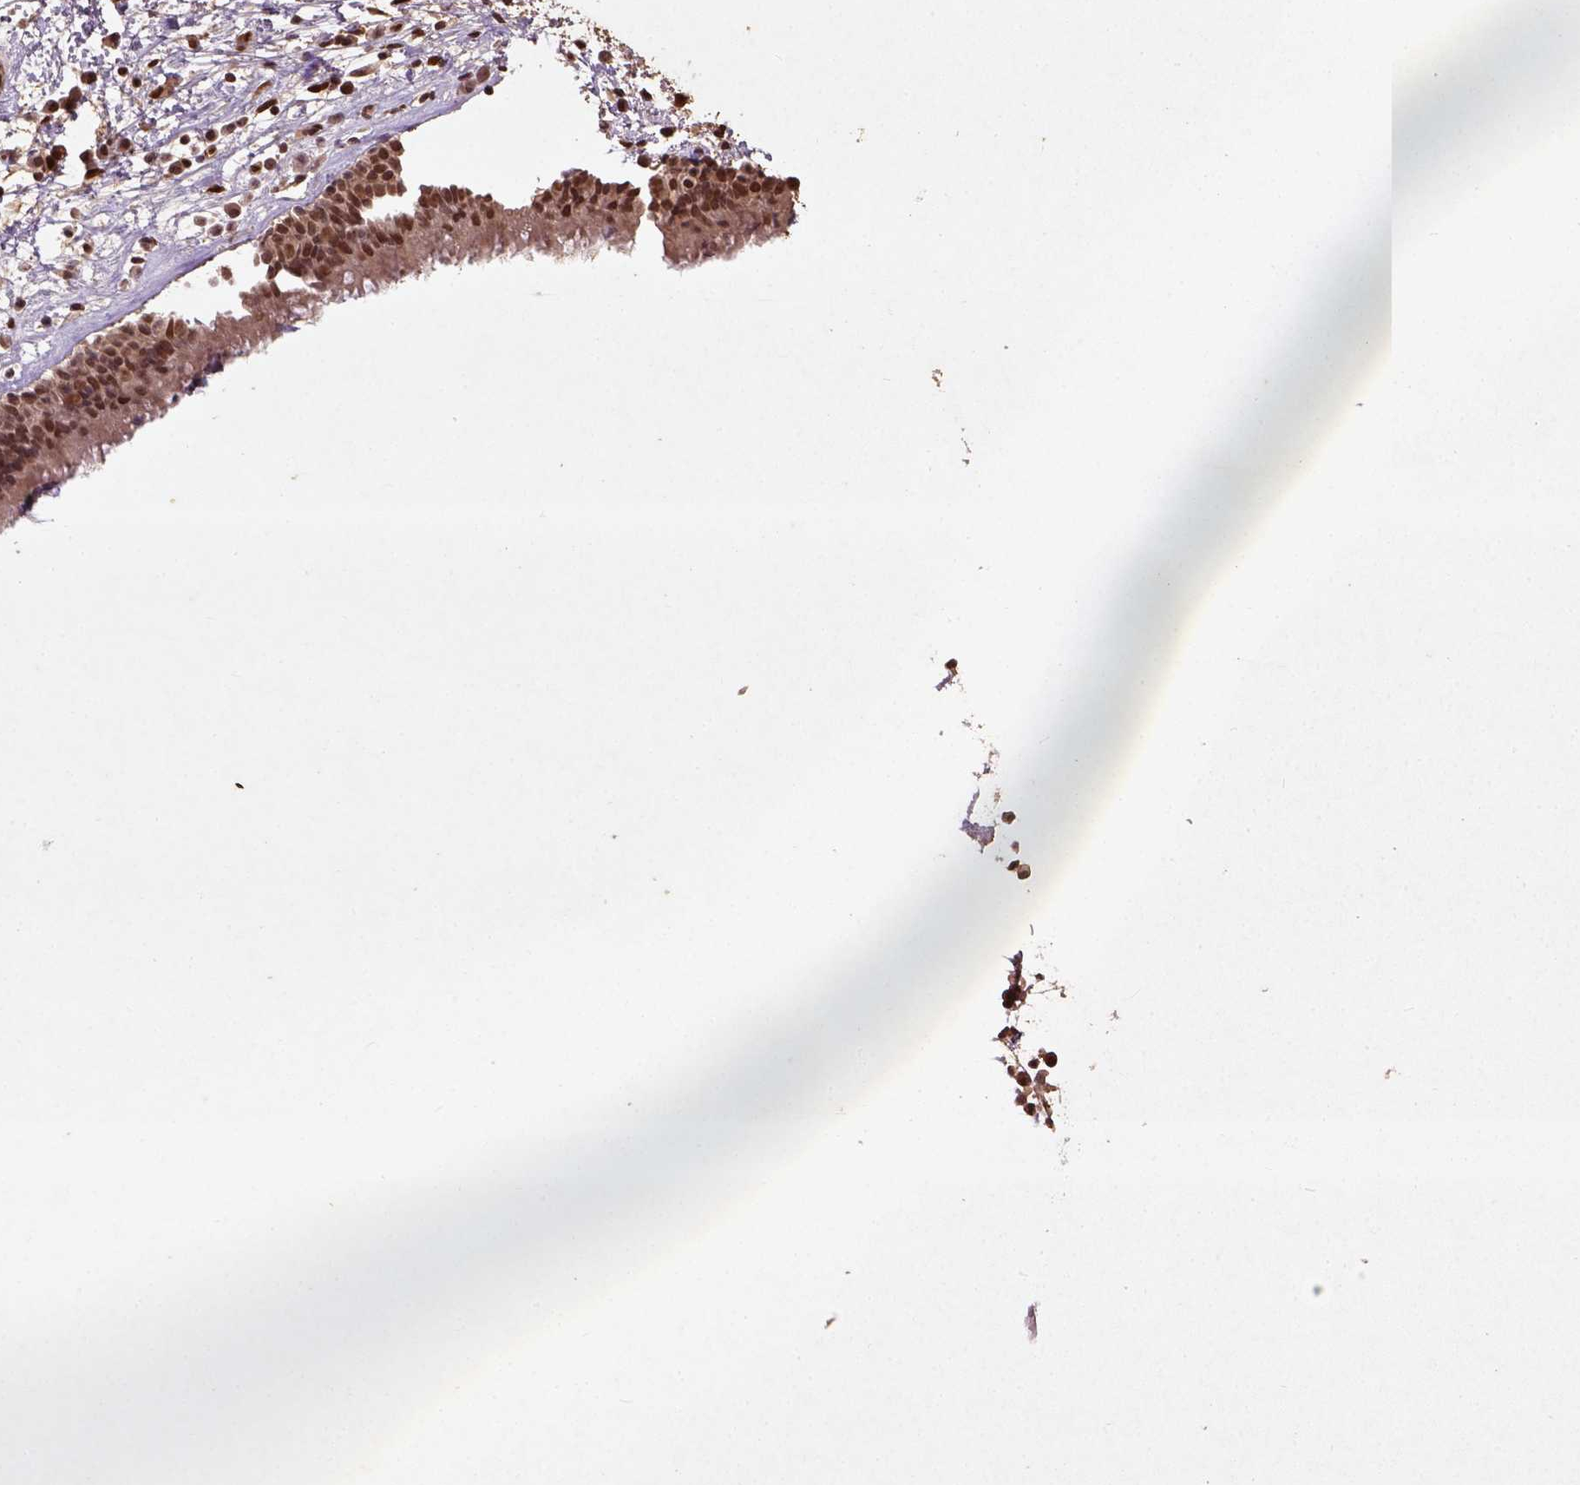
{"staining": {"intensity": "moderate", "quantity": ">75%", "location": "nuclear"}, "tissue": "nasopharynx", "cell_type": "Respiratory epithelial cells", "image_type": "normal", "snomed": [{"axis": "morphology", "description": "Normal tissue, NOS"}, {"axis": "topography", "description": "Nasopharynx"}], "caption": "Respiratory epithelial cells show medium levels of moderate nuclear positivity in approximately >75% of cells in benign human nasopharynx.", "gene": "BANF1", "patient": {"sex": "male", "age": 24}}